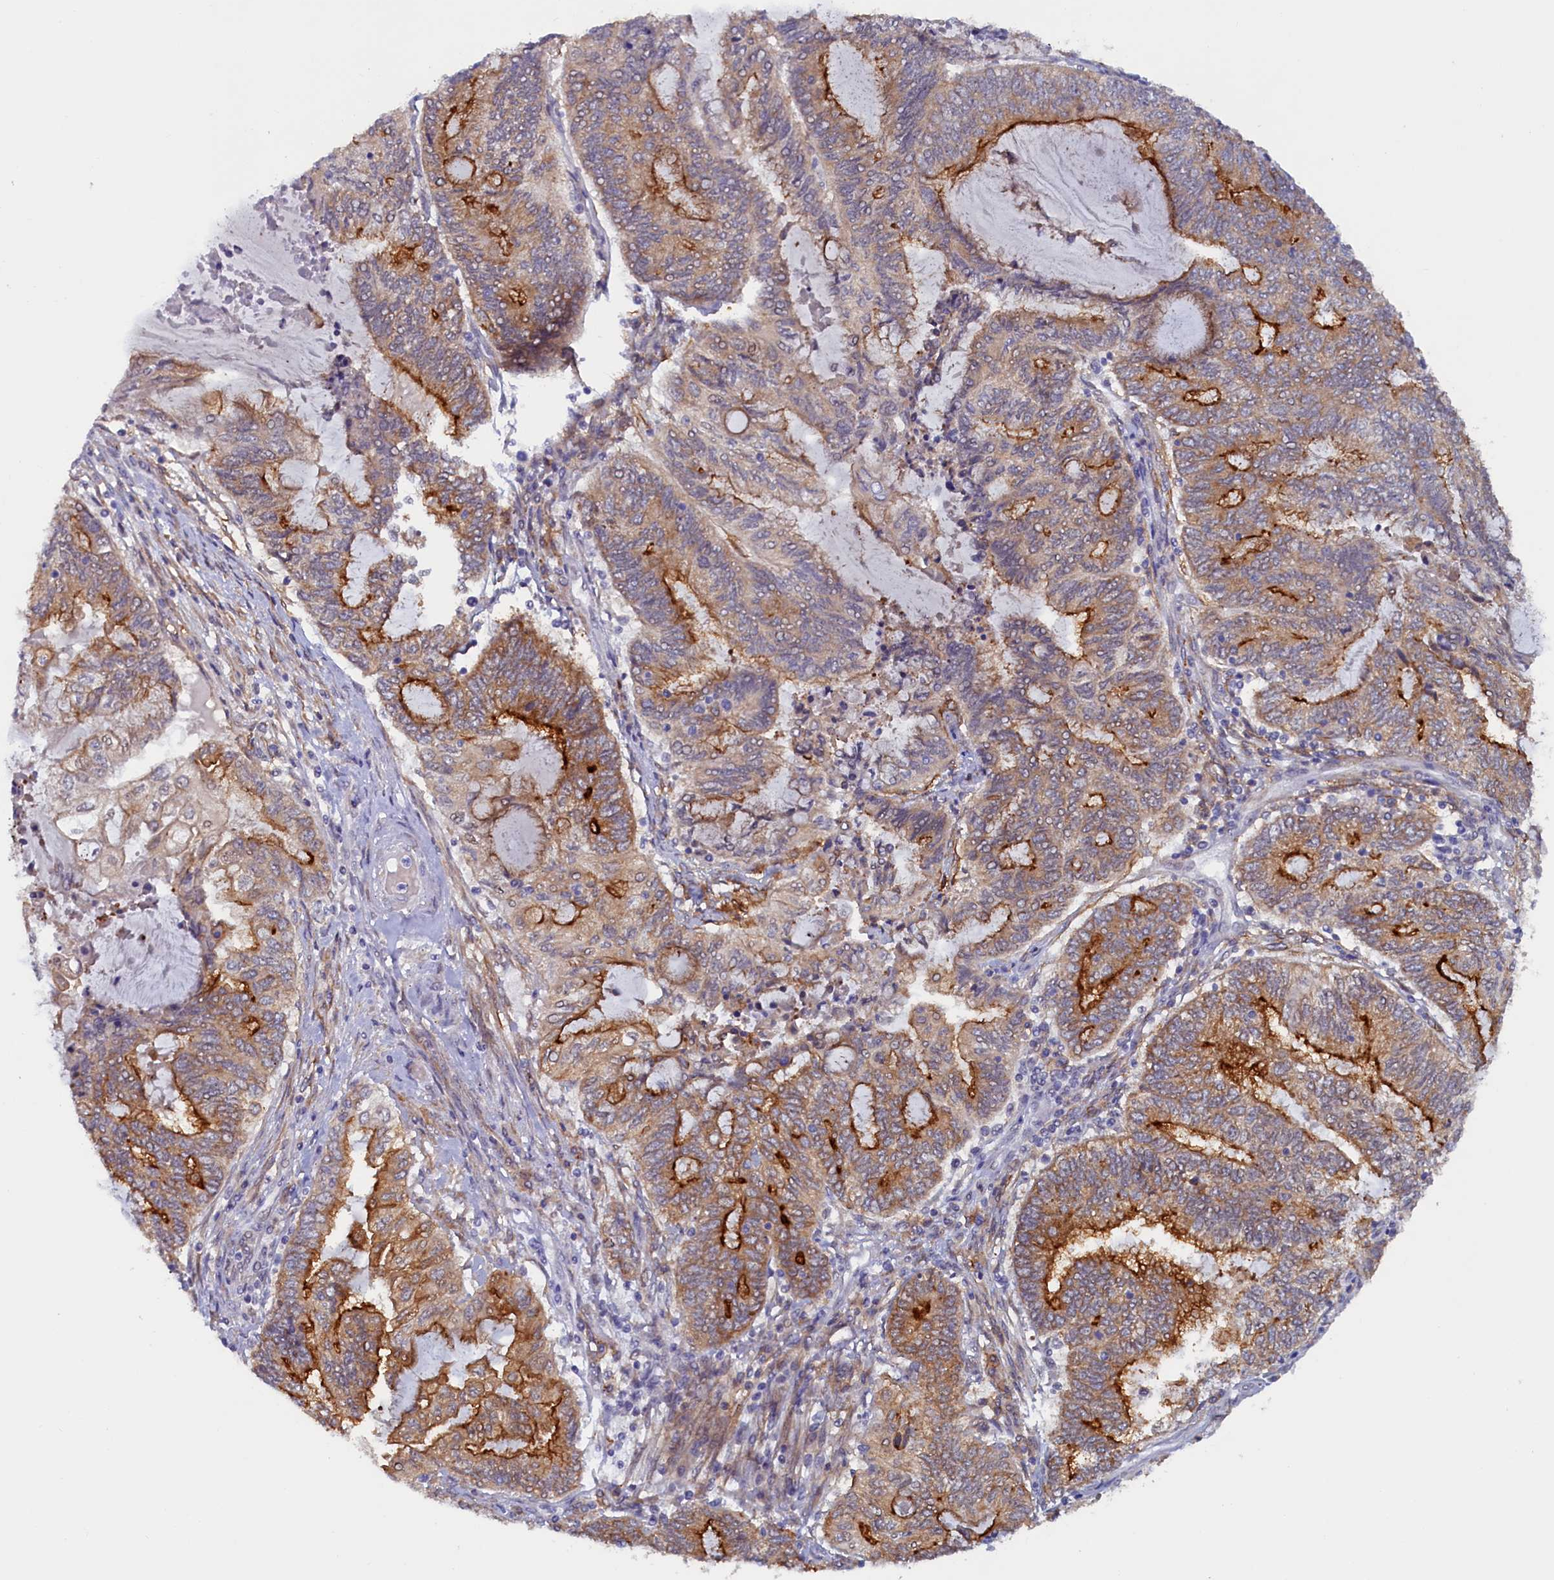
{"staining": {"intensity": "strong", "quantity": "25%-75%", "location": "cytoplasmic/membranous"}, "tissue": "endometrial cancer", "cell_type": "Tumor cells", "image_type": "cancer", "snomed": [{"axis": "morphology", "description": "Adenocarcinoma, NOS"}, {"axis": "topography", "description": "Uterus"}, {"axis": "topography", "description": "Endometrium"}], "caption": "DAB (3,3'-diaminobenzidine) immunohistochemical staining of human endometrial adenocarcinoma shows strong cytoplasmic/membranous protein positivity in about 25%-75% of tumor cells.", "gene": "PACSIN3", "patient": {"sex": "female", "age": 70}}